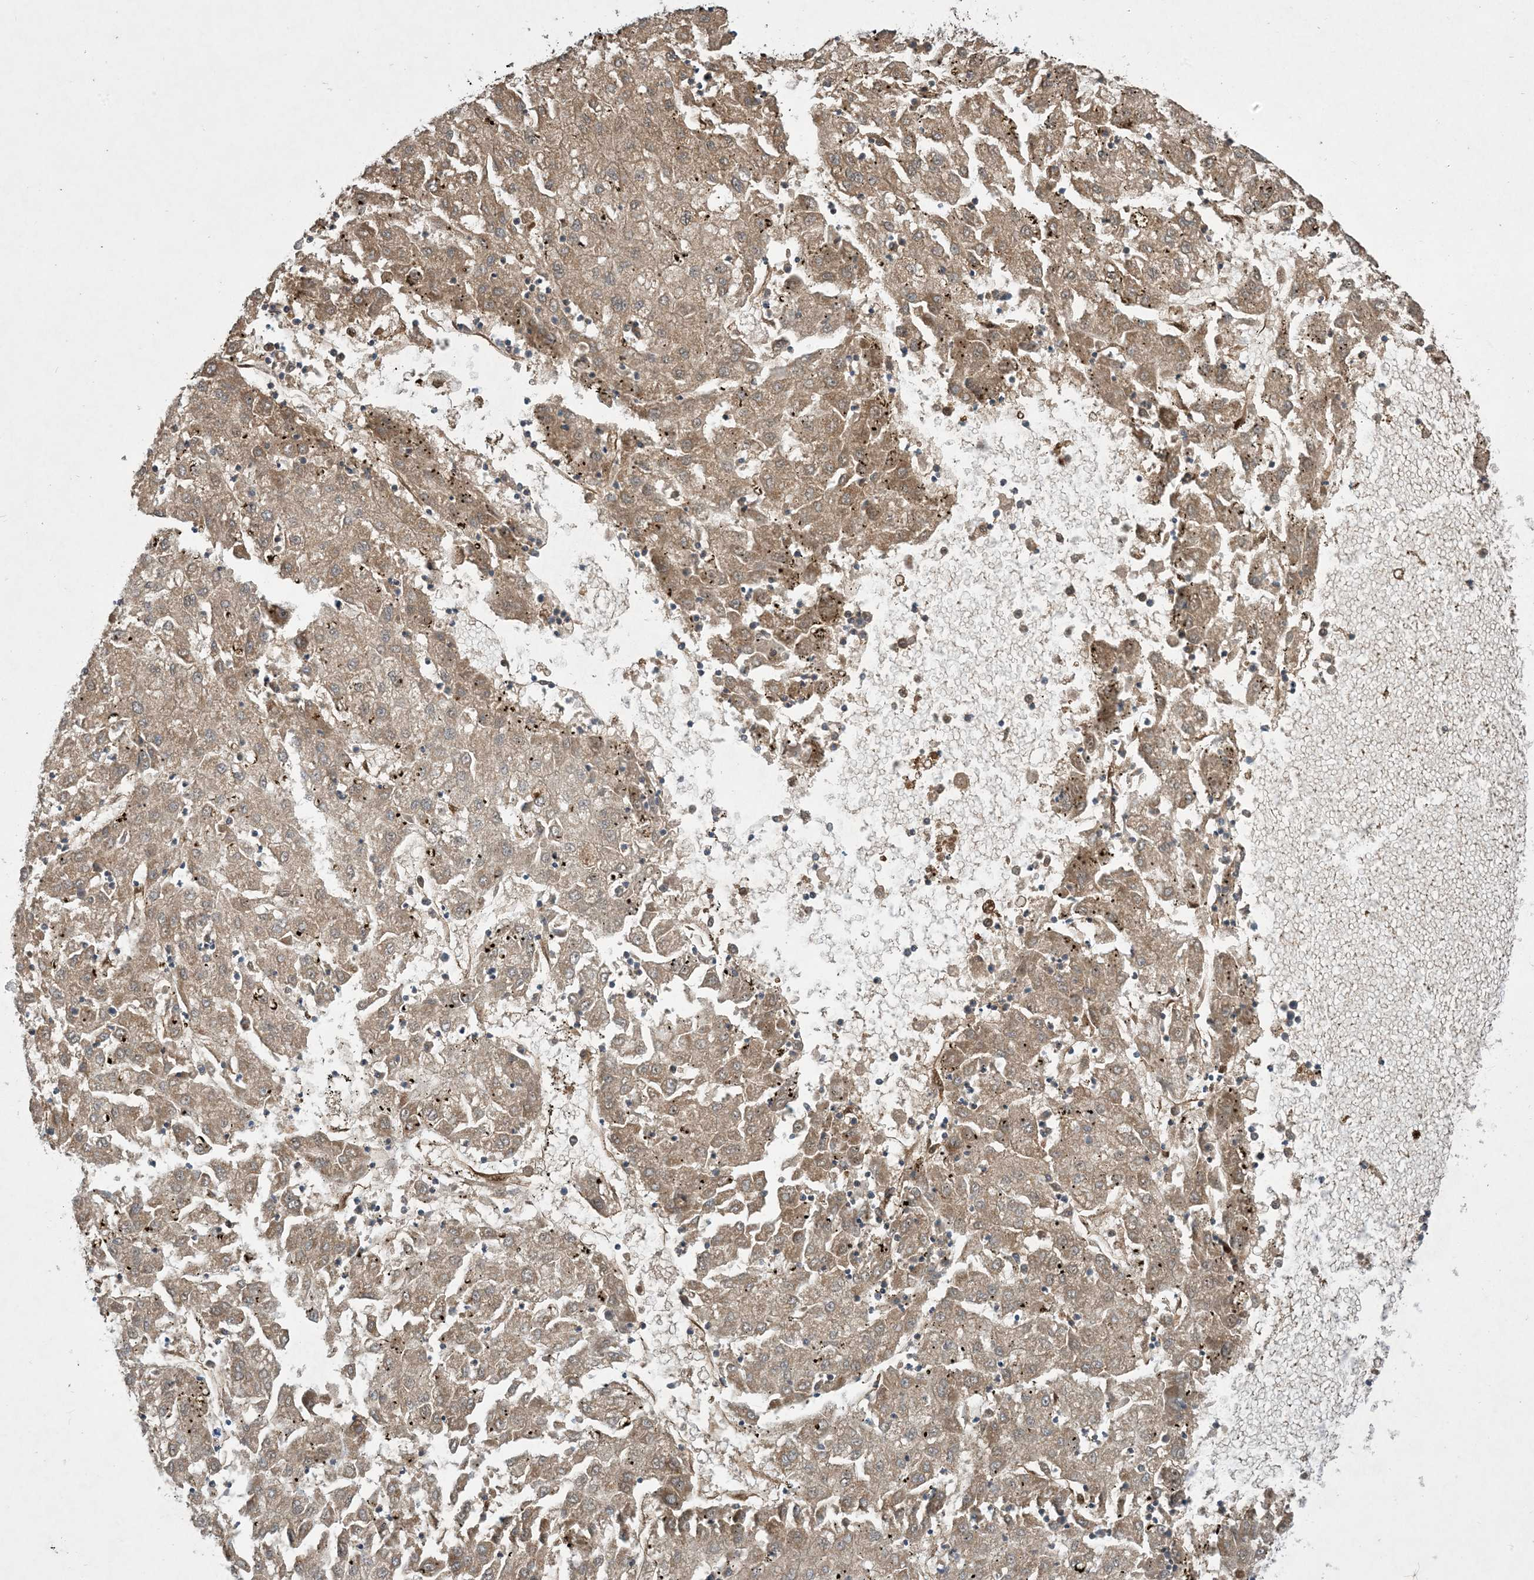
{"staining": {"intensity": "moderate", "quantity": ">75%", "location": "cytoplasmic/membranous"}, "tissue": "liver cancer", "cell_type": "Tumor cells", "image_type": "cancer", "snomed": [{"axis": "morphology", "description": "Carcinoma, Hepatocellular, NOS"}, {"axis": "topography", "description": "Liver"}], "caption": "Immunohistochemical staining of human liver cancer (hepatocellular carcinoma) displays moderate cytoplasmic/membranous protein positivity in approximately >75% of tumor cells.", "gene": "PPM1F", "patient": {"sex": "male", "age": 72}}